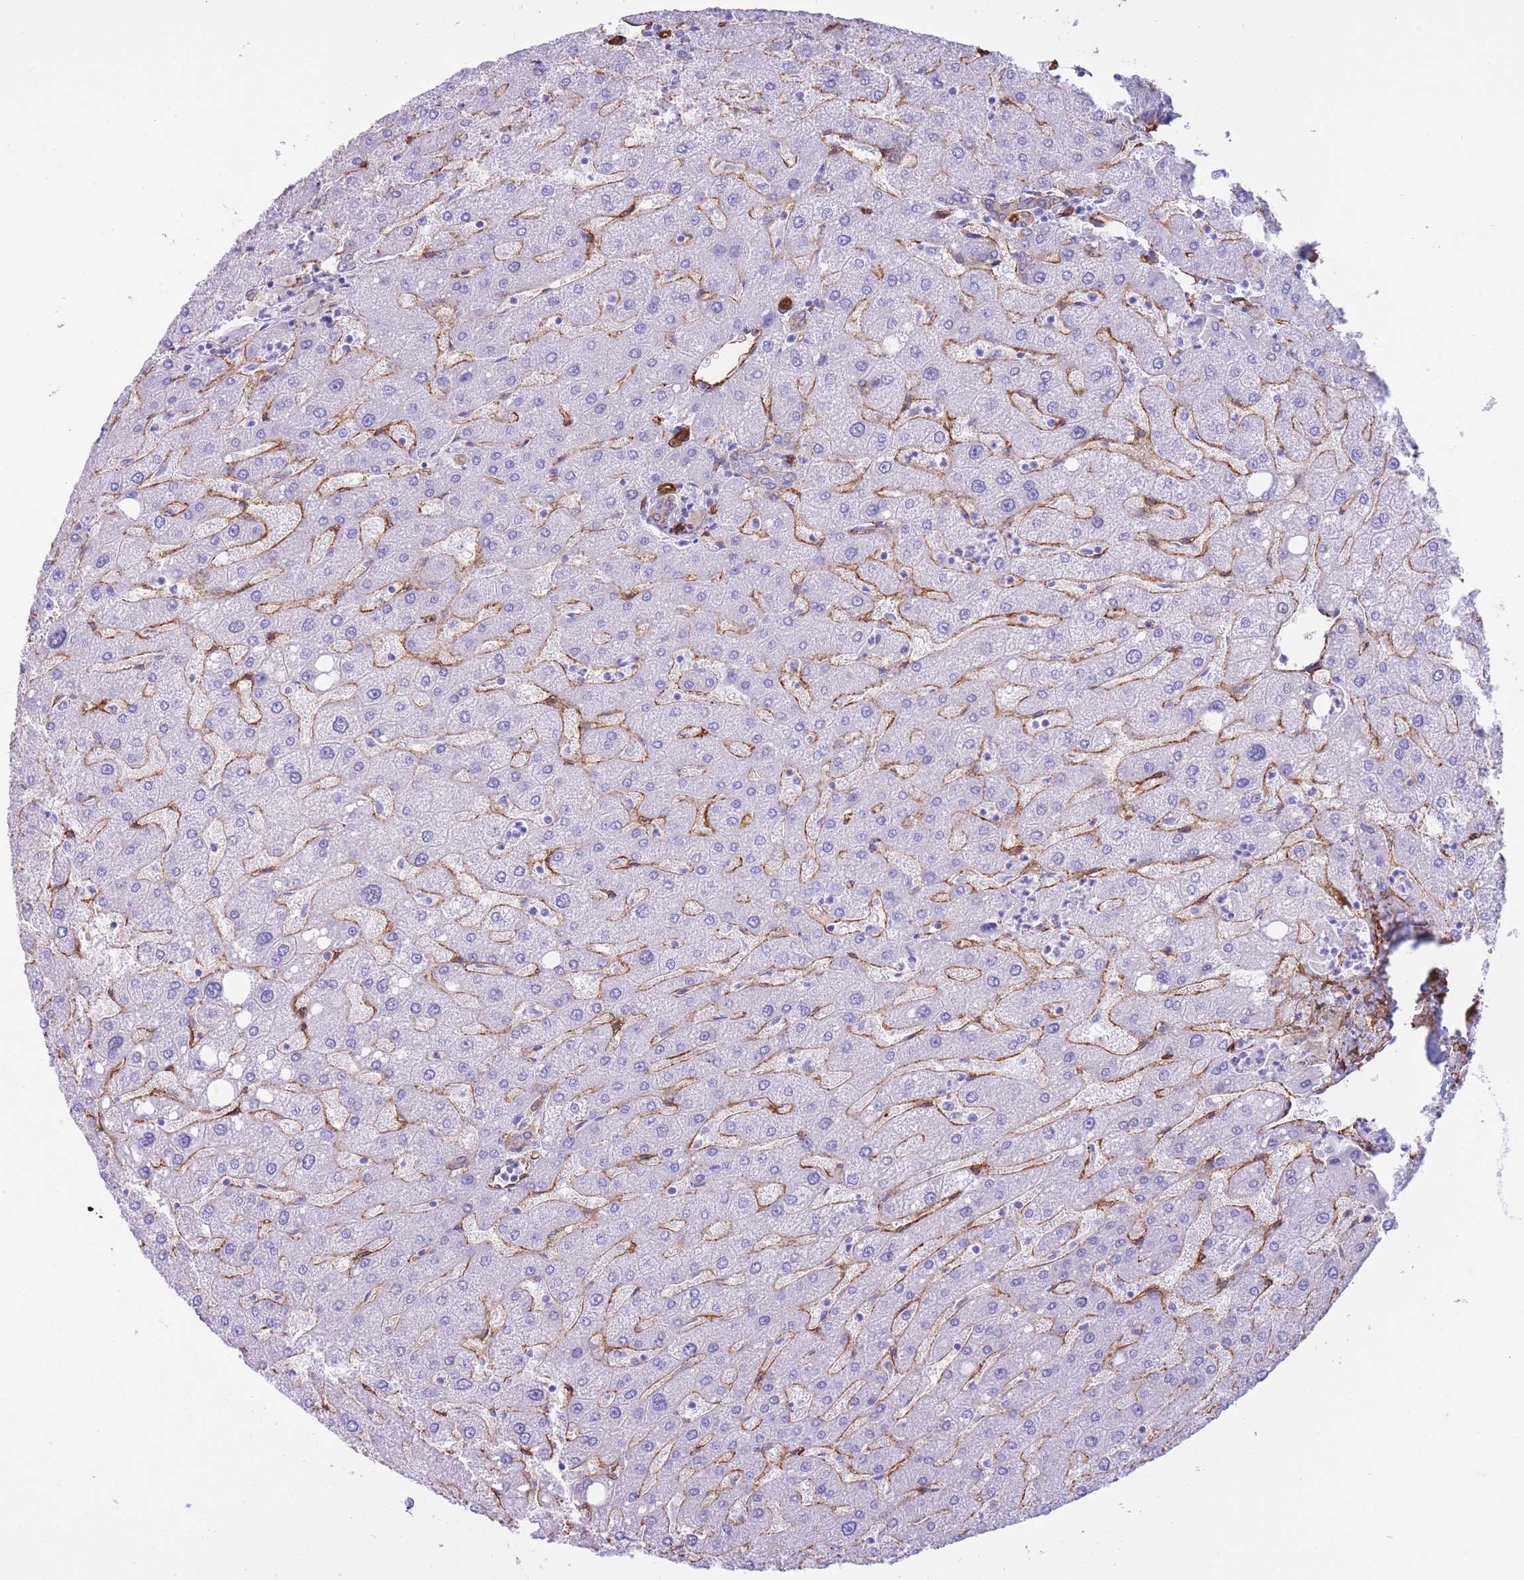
{"staining": {"intensity": "negative", "quantity": "none", "location": "none"}, "tissue": "liver", "cell_type": "Cholangiocytes", "image_type": "normal", "snomed": [{"axis": "morphology", "description": "Normal tissue, NOS"}, {"axis": "topography", "description": "Liver"}], "caption": "This is an immunohistochemistry (IHC) photomicrograph of benign liver. There is no positivity in cholangiocytes.", "gene": "CAVIN1", "patient": {"sex": "male", "age": 67}}